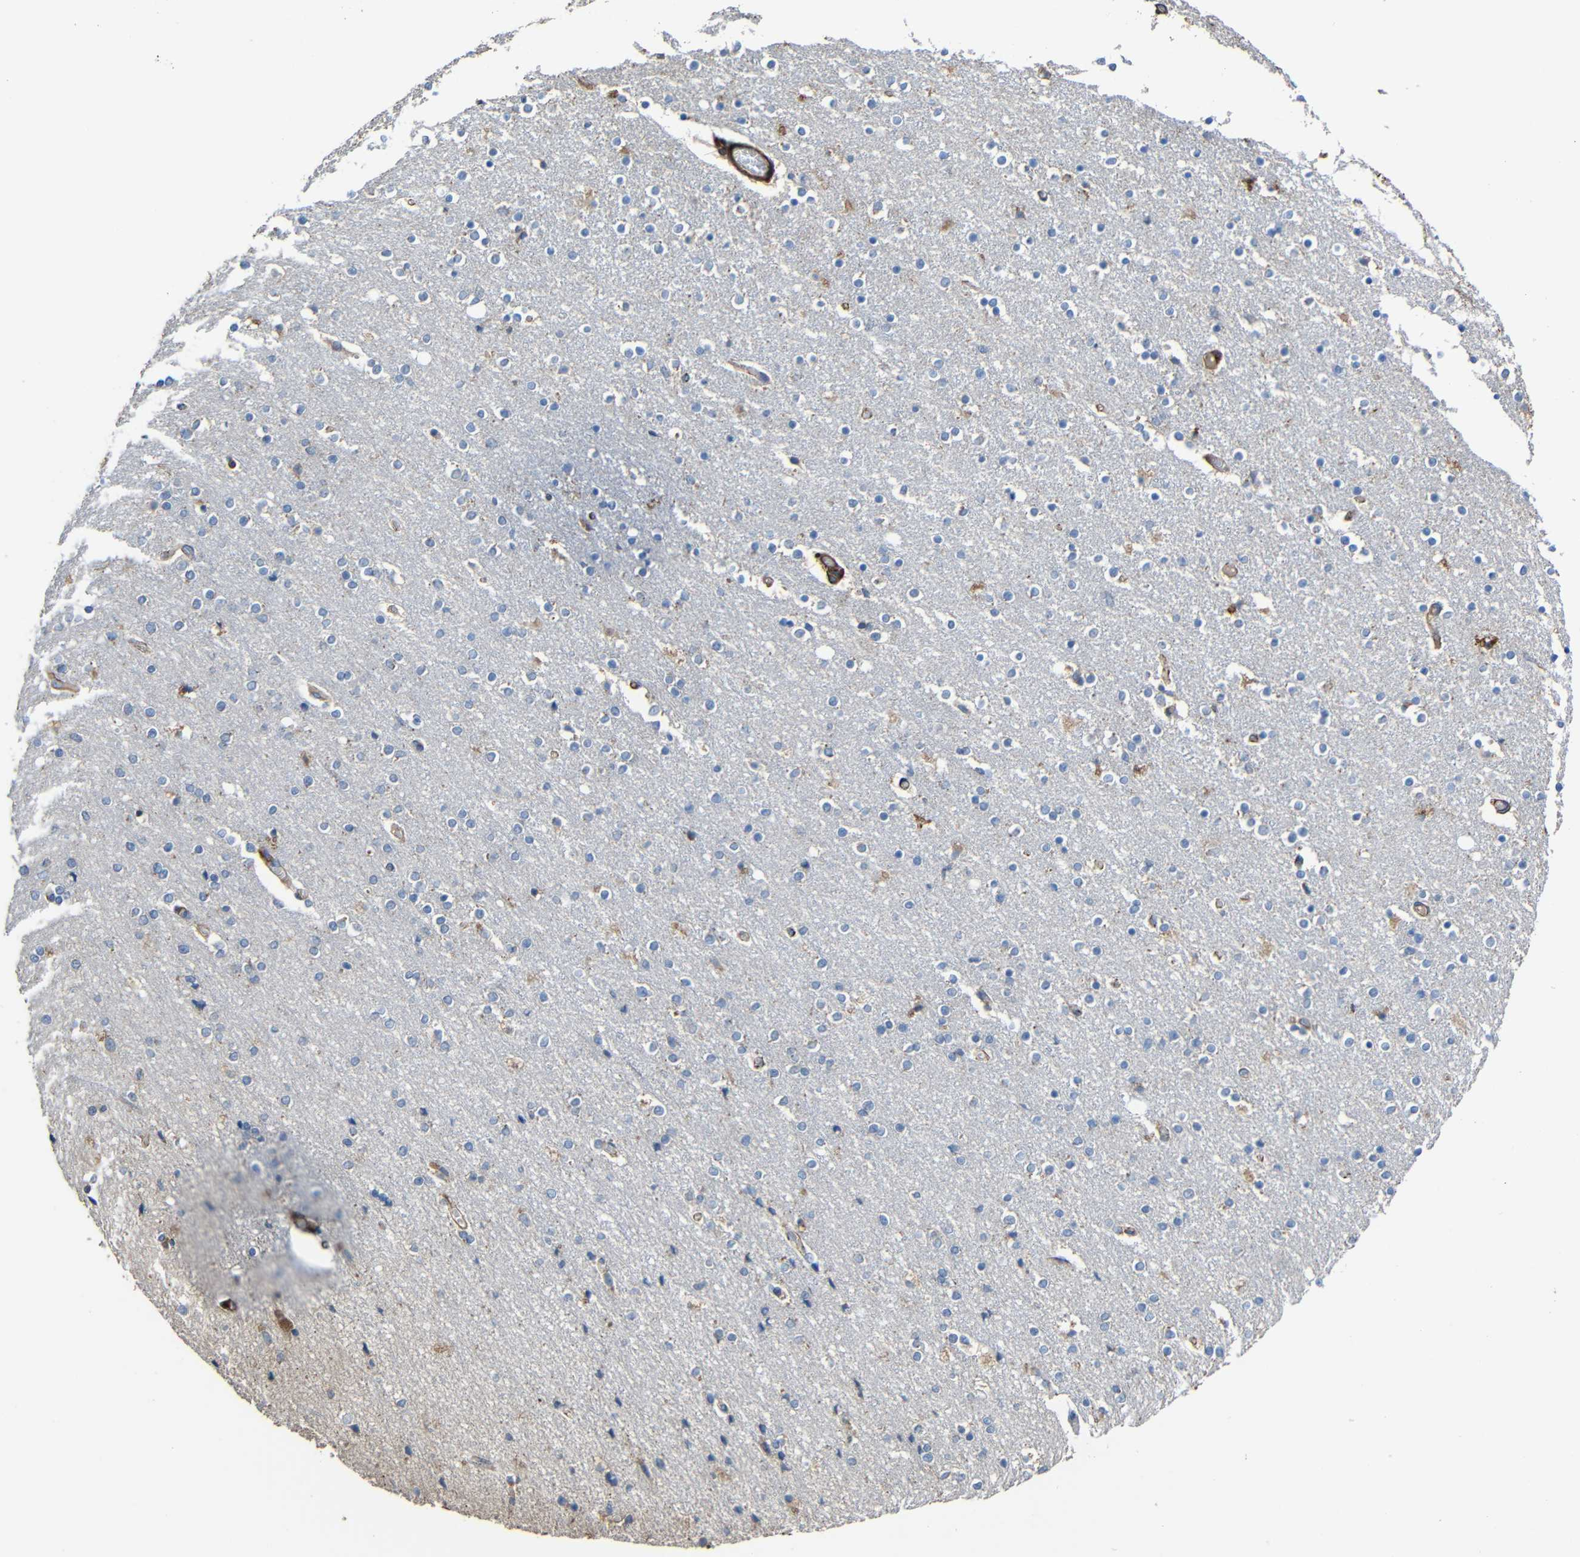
{"staining": {"intensity": "weak", "quantity": "<25%", "location": "cytoplasmic/membranous"}, "tissue": "caudate", "cell_type": "Glial cells", "image_type": "normal", "snomed": [{"axis": "morphology", "description": "Normal tissue, NOS"}, {"axis": "topography", "description": "Lateral ventricle wall"}], "caption": "A histopathology image of caudate stained for a protein demonstrates no brown staining in glial cells.", "gene": "RHOT2", "patient": {"sex": "female", "age": 54}}